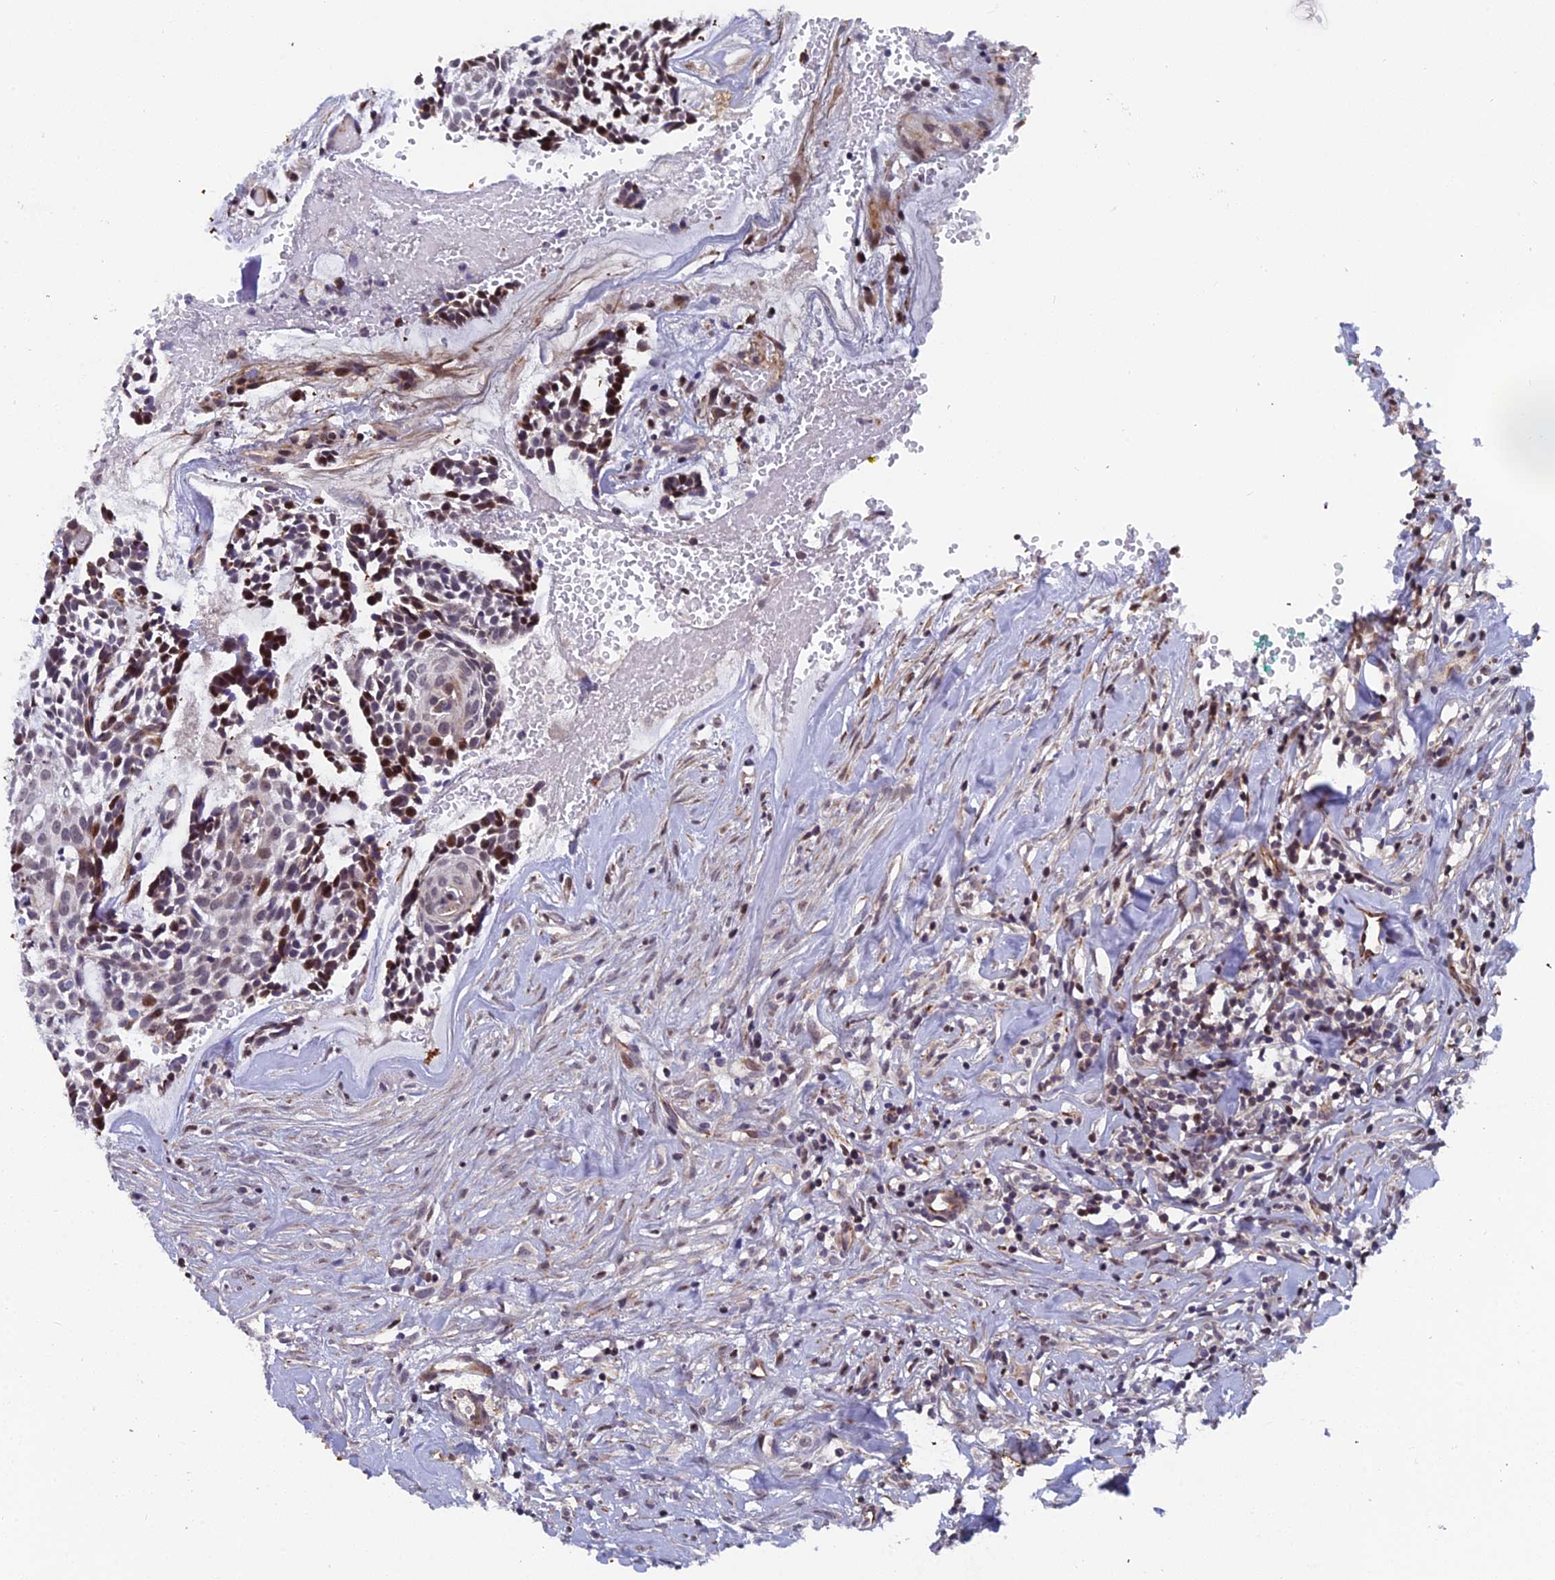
{"staining": {"intensity": "moderate", "quantity": "<25%", "location": "nuclear"}, "tissue": "head and neck cancer", "cell_type": "Tumor cells", "image_type": "cancer", "snomed": [{"axis": "morphology", "description": "Normal tissue, NOS"}, {"axis": "morphology", "description": "Adenocarcinoma, NOS"}, {"axis": "topography", "description": "Subcutis"}, {"axis": "topography", "description": "Nasopharynx"}, {"axis": "topography", "description": "Head-Neck"}], "caption": "Head and neck cancer stained with immunohistochemistry (IHC) exhibits moderate nuclear expression in about <25% of tumor cells.", "gene": "XKR9", "patient": {"sex": "female", "age": 73}}